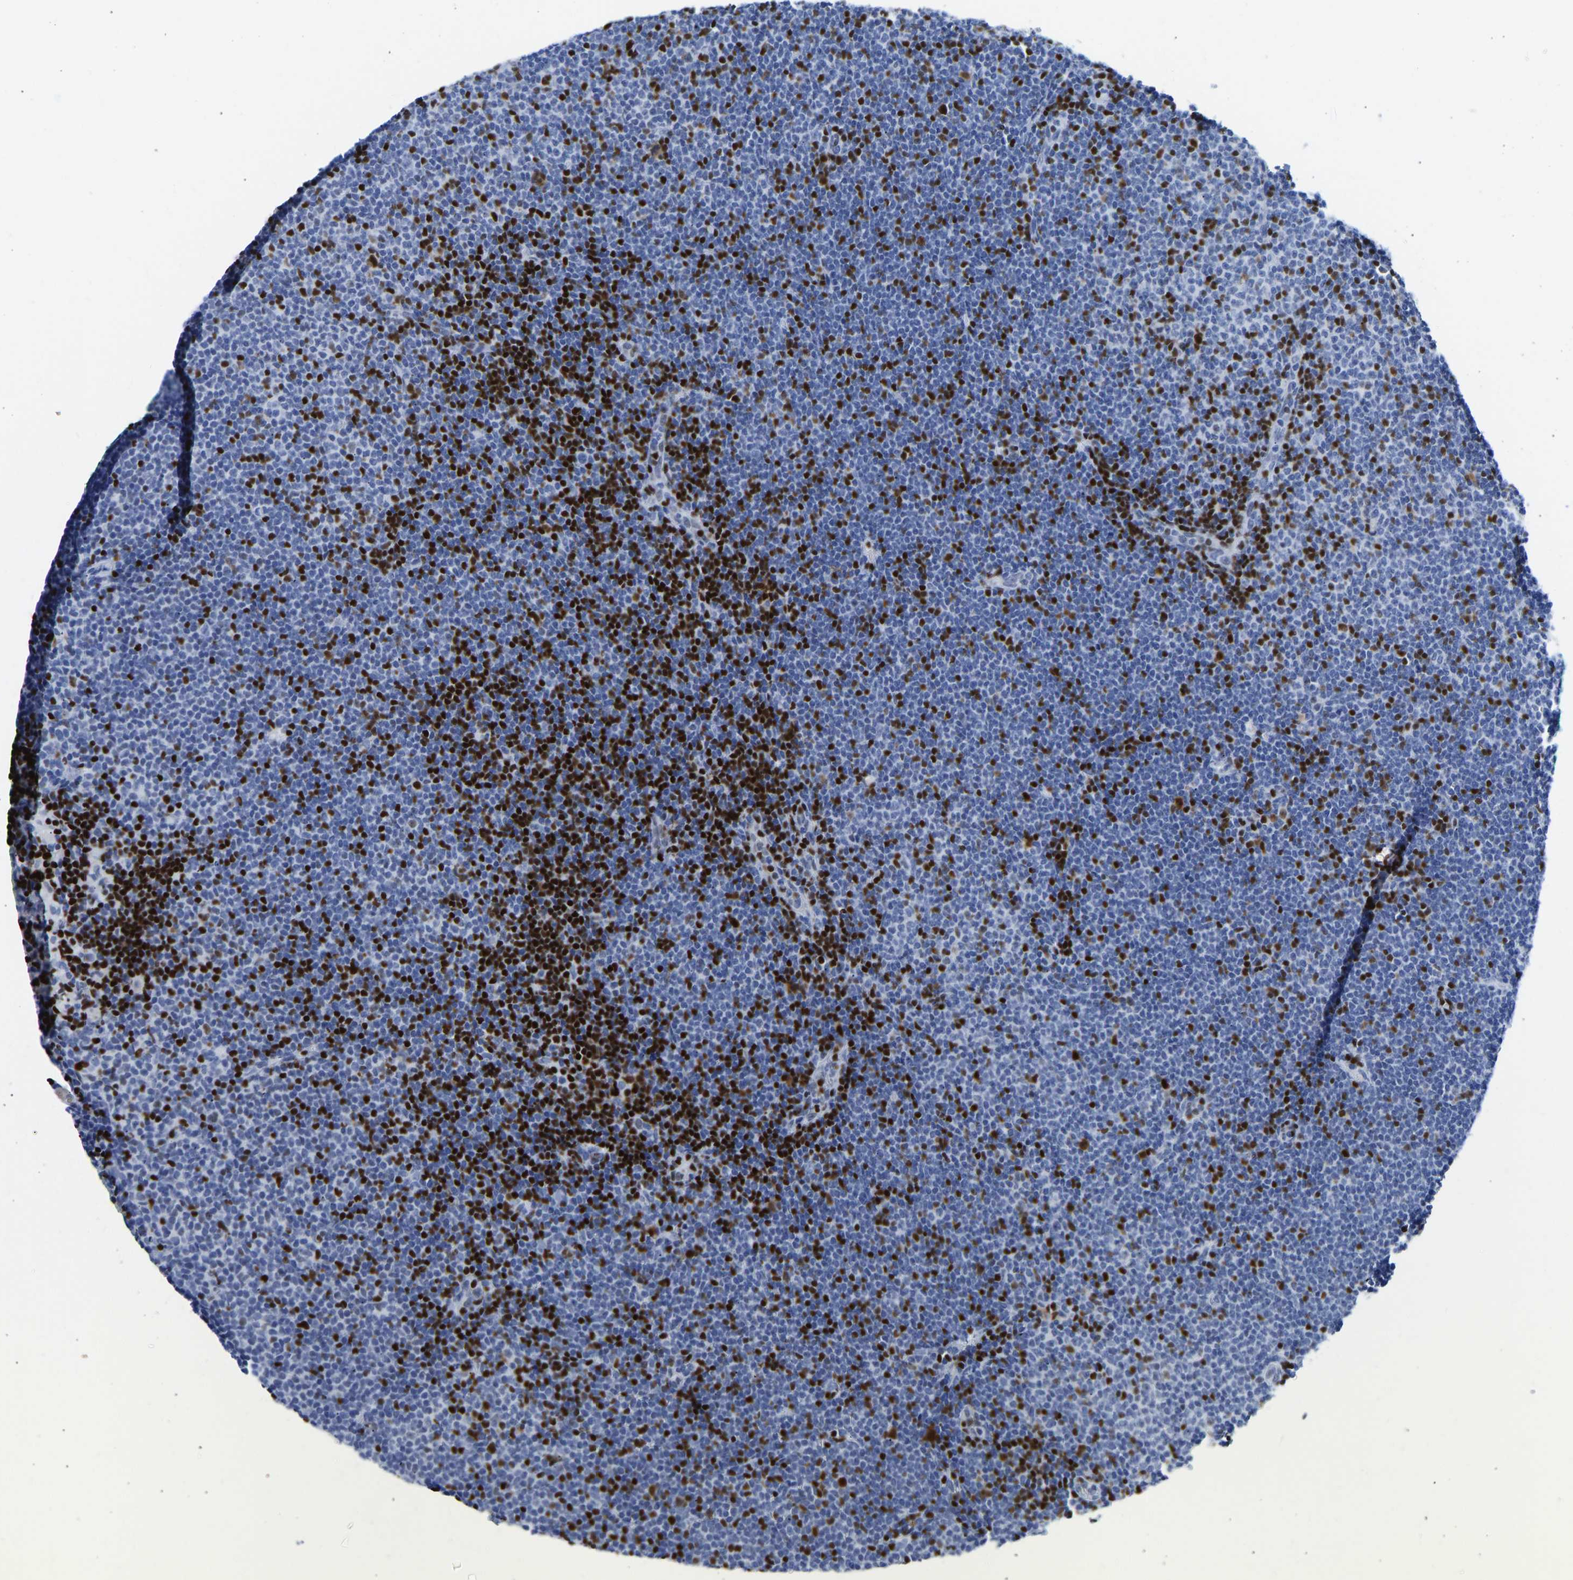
{"staining": {"intensity": "negative", "quantity": "none", "location": "none"}, "tissue": "lymphoma", "cell_type": "Tumor cells", "image_type": "cancer", "snomed": [{"axis": "morphology", "description": "Malignant lymphoma, non-Hodgkin's type, Low grade"}, {"axis": "topography", "description": "Lymph node"}], "caption": "An immunohistochemistry photomicrograph of malignant lymphoma, non-Hodgkin's type (low-grade) is shown. There is no staining in tumor cells of malignant lymphoma, non-Hodgkin's type (low-grade).", "gene": "TCF7", "patient": {"sex": "female", "age": 53}}